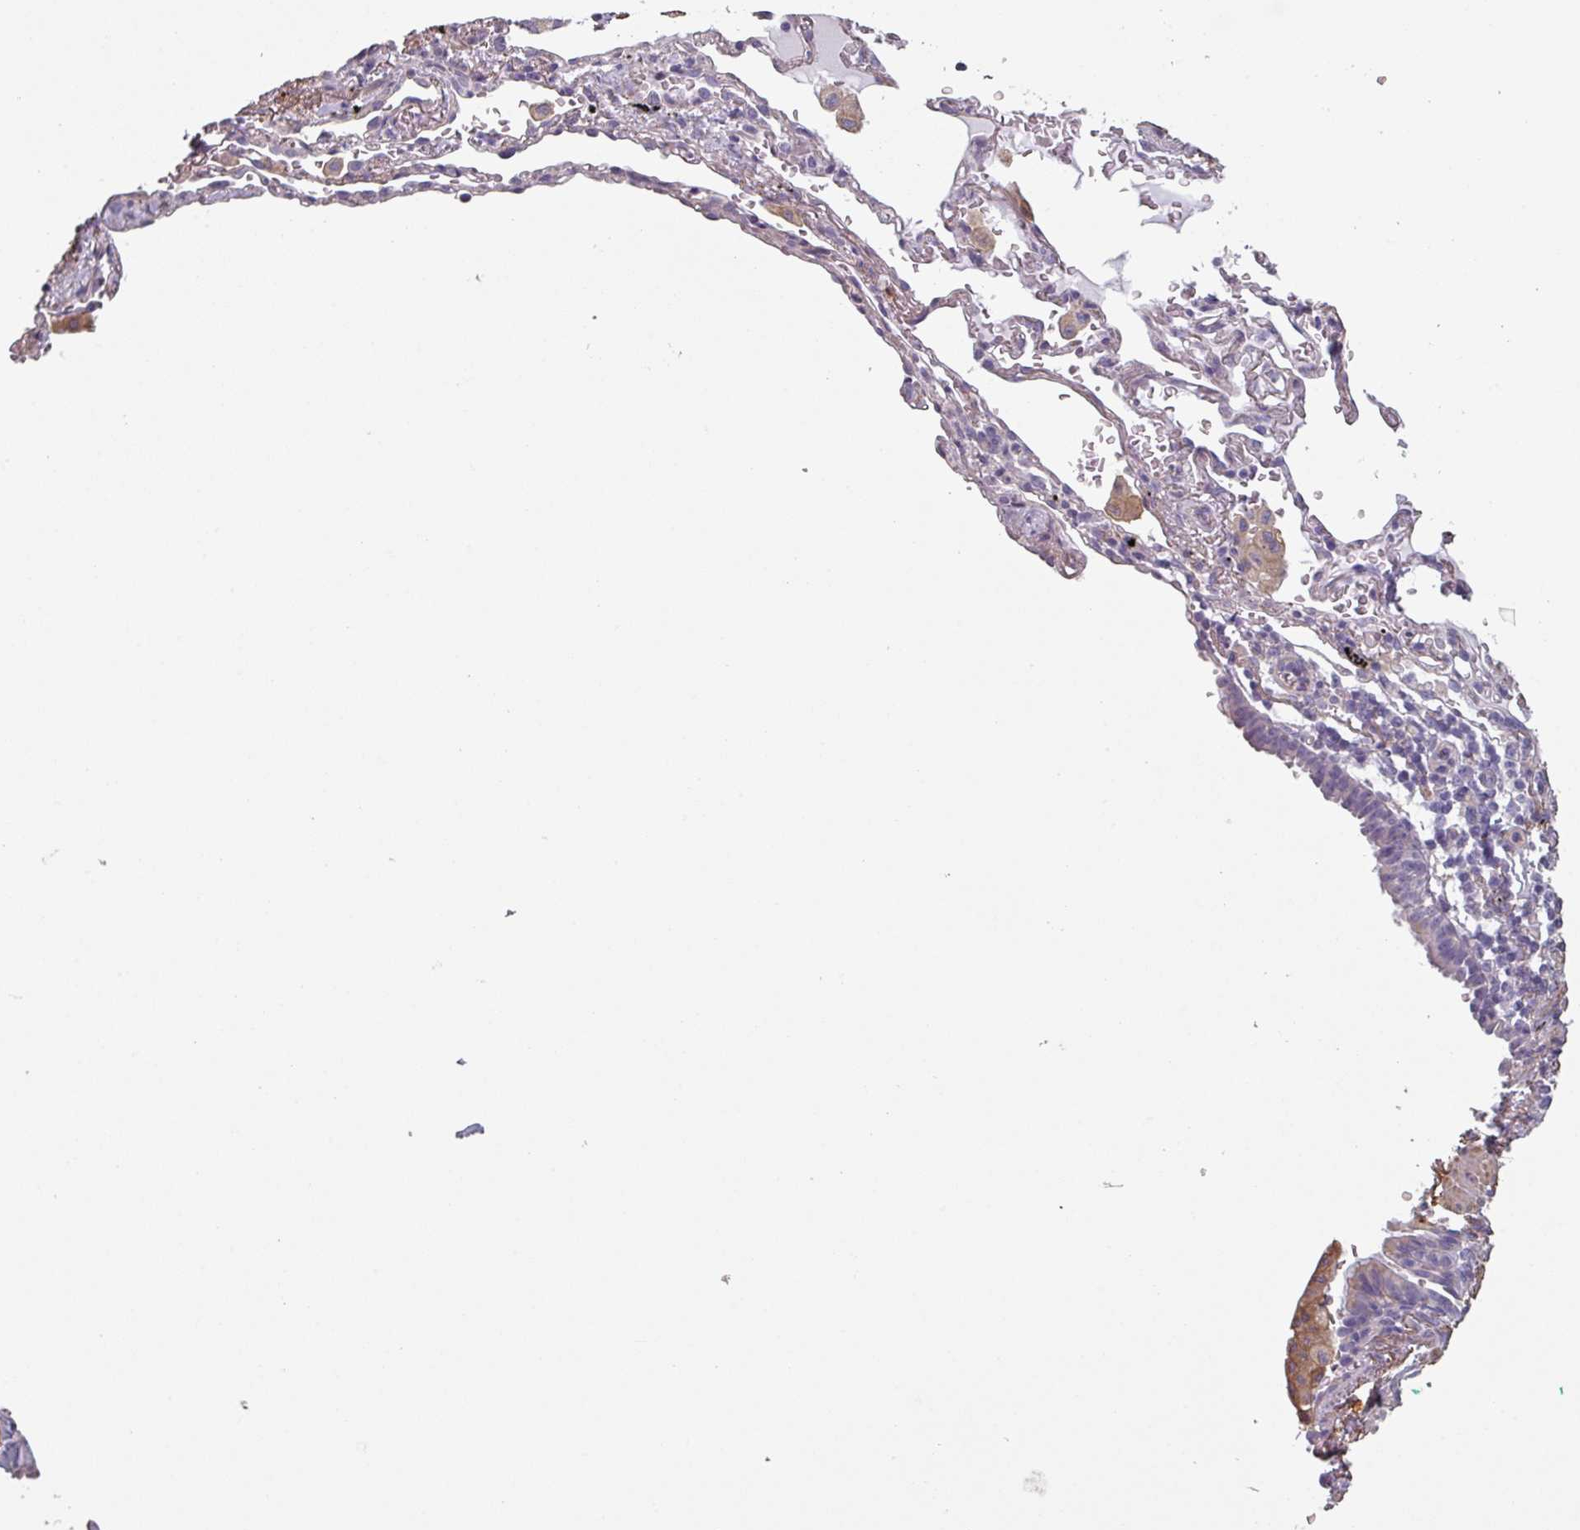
{"staining": {"intensity": "negative", "quantity": "none", "location": "none"}, "tissue": "soft tissue", "cell_type": "Fibroblasts", "image_type": "normal", "snomed": [{"axis": "morphology", "description": "Normal tissue, NOS"}, {"axis": "topography", "description": "Cartilage tissue"}, {"axis": "topography", "description": "Bronchus"}], "caption": "Immunohistochemical staining of benign human soft tissue exhibits no significant expression in fibroblasts. The staining is performed using DAB brown chromogen with nuclei counter-stained in using hematoxylin.", "gene": "GSTA1", "patient": {"sex": "female", "age": 72}}